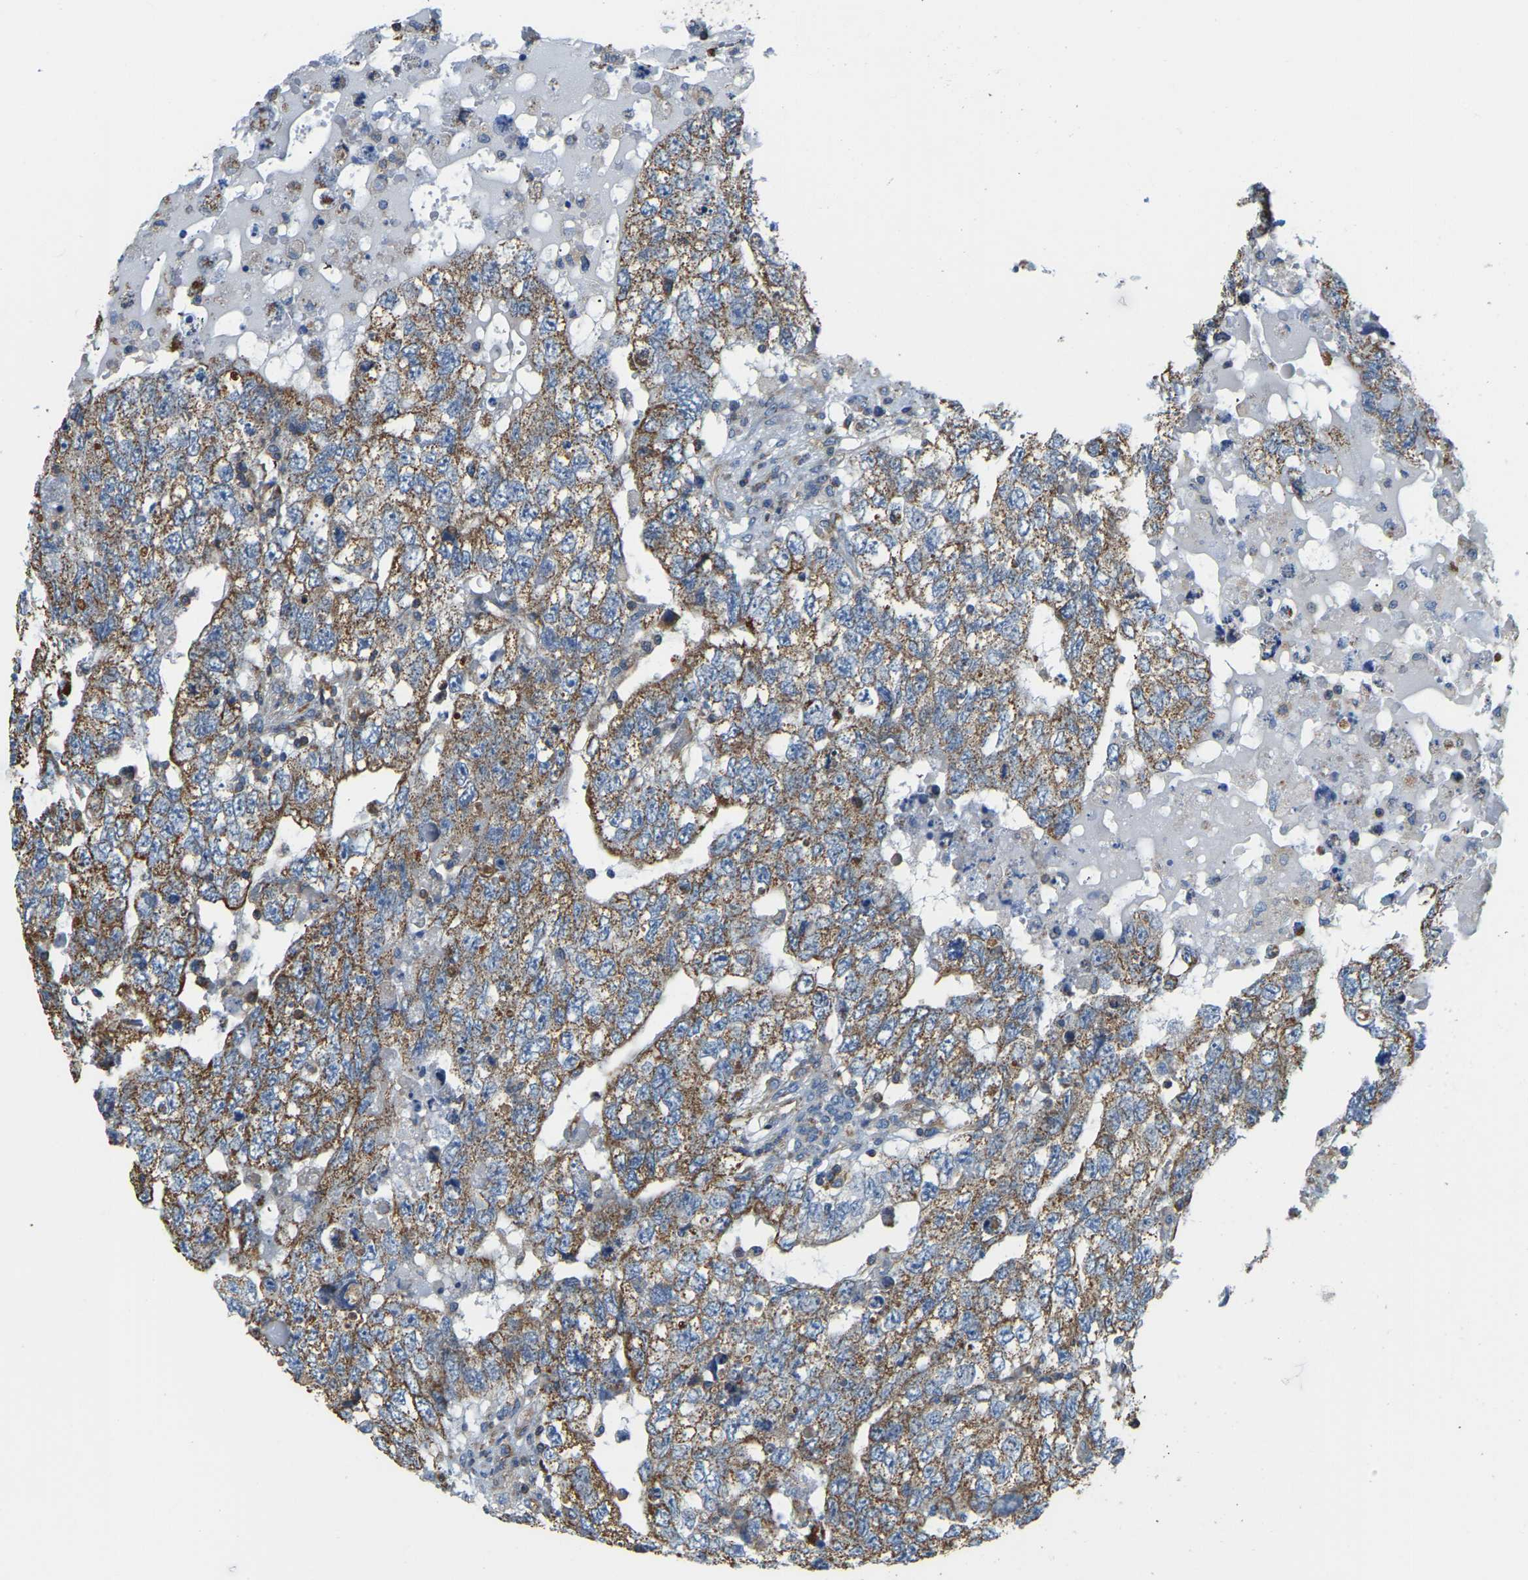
{"staining": {"intensity": "moderate", "quantity": ">75%", "location": "cytoplasmic/membranous"}, "tissue": "testis cancer", "cell_type": "Tumor cells", "image_type": "cancer", "snomed": [{"axis": "morphology", "description": "Carcinoma, Embryonal, NOS"}, {"axis": "topography", "description": "Testis"}], "caption": "Immunohistochemical staining of human testis cancer (embryonal carcinoma) exhibits medium levels of moderate cytoplasmic/membranous protein staining in approximately >75% of tumor cells.", "gene": "AHNAK", "patient": {"sex": "male", "age": 36}}